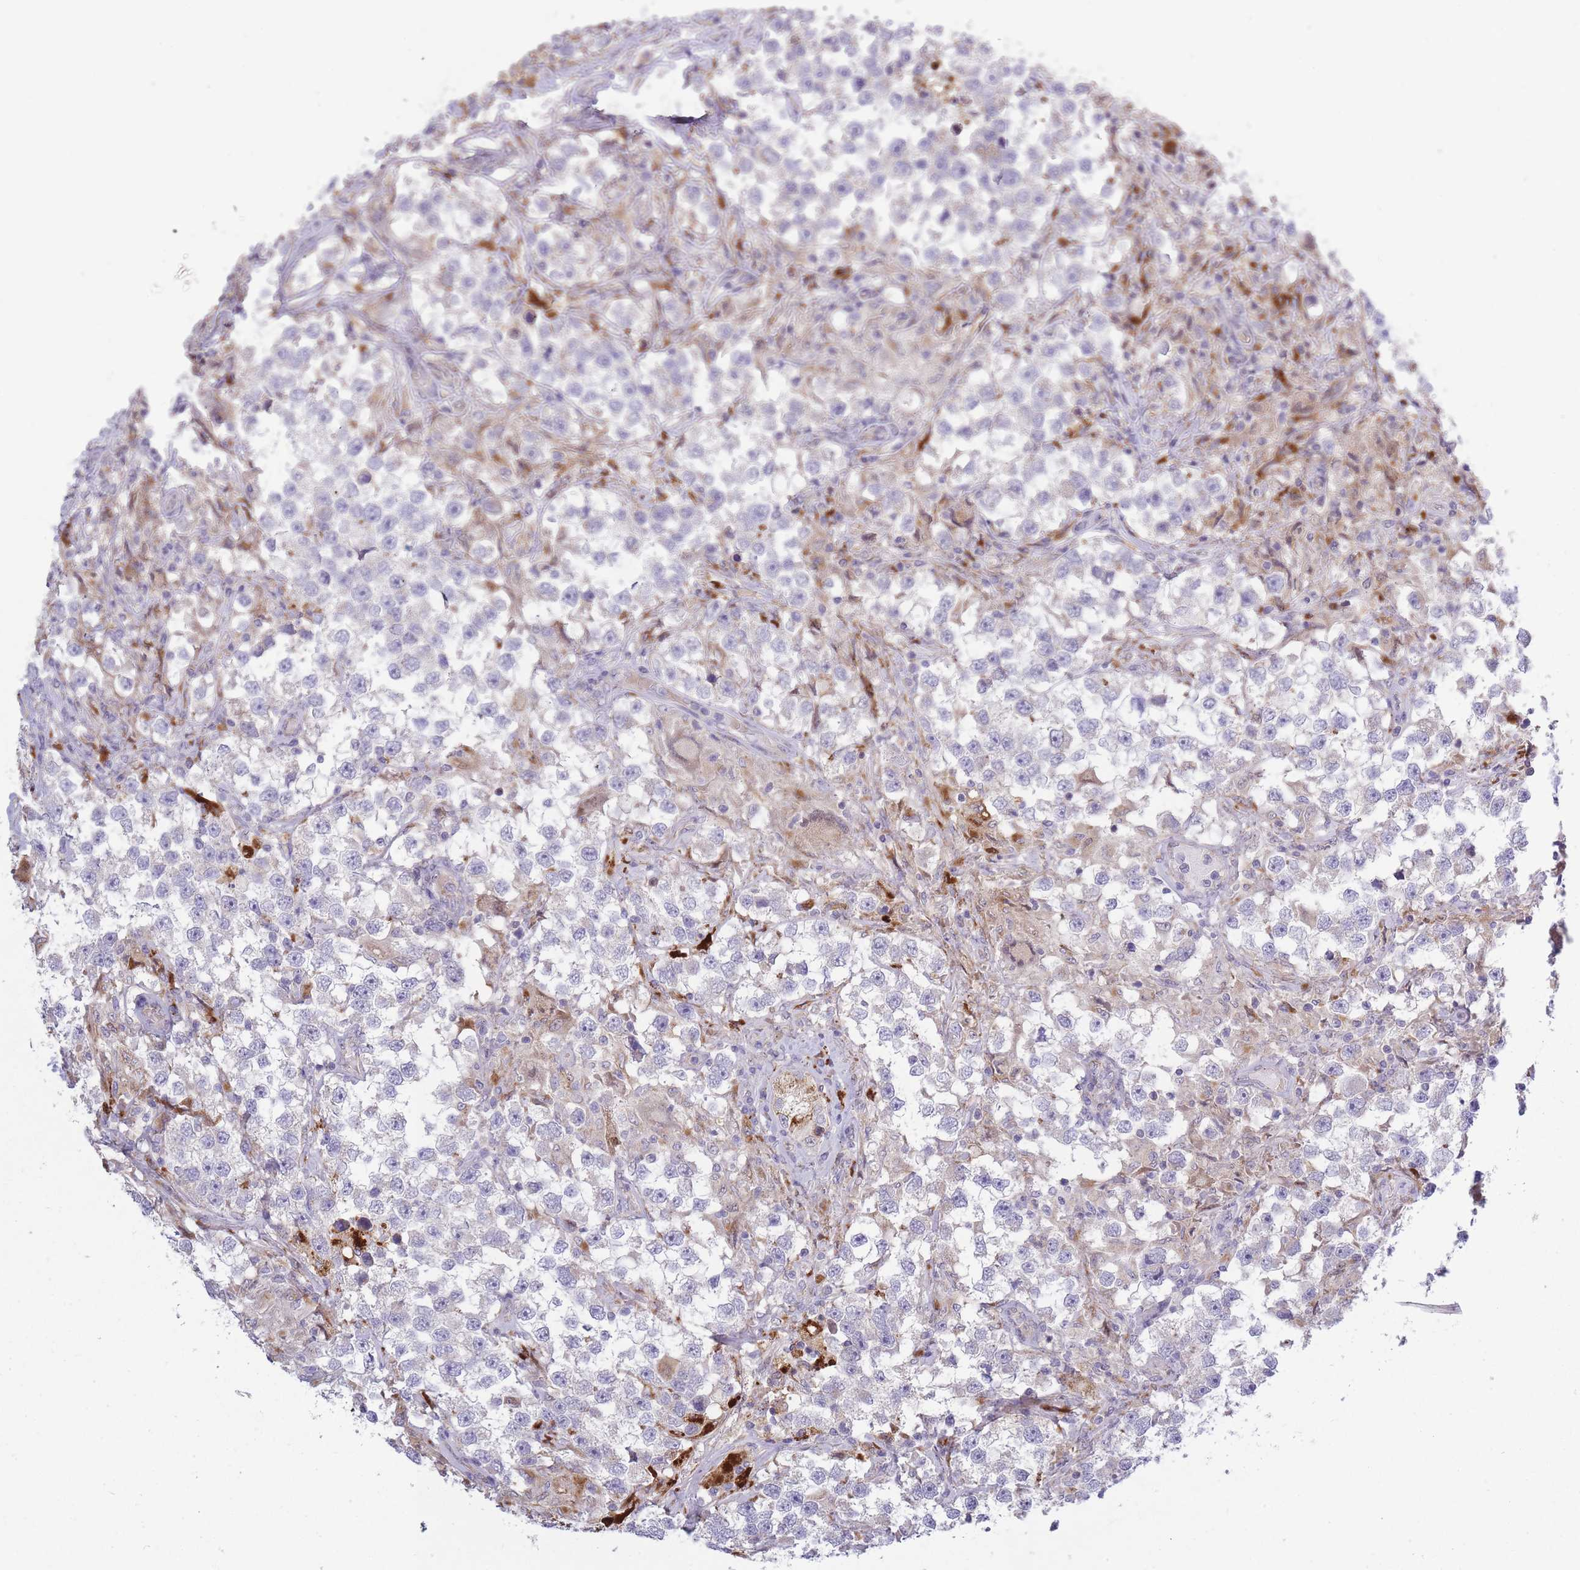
{"staining": {"intensity": "negative", "quantity": "none", "location": "none"}, "tissue": "testis cancer", "cell_type": "Tumor cells", "image_type": "cancer", "snomed": [{"axis": "morphology", "description": "Seminoma, NOS"}, {"axis": "topography", "description": "Testis"}], "caption": "There is no significant positivity in tumor cells of testis cancer (seminoma). (DAB immunohistochemistry (IHC) visualized using brightfield microscopy, high magnification).", "gene": "TRIM61", "patient": {"sex": "male", "age": 46}}